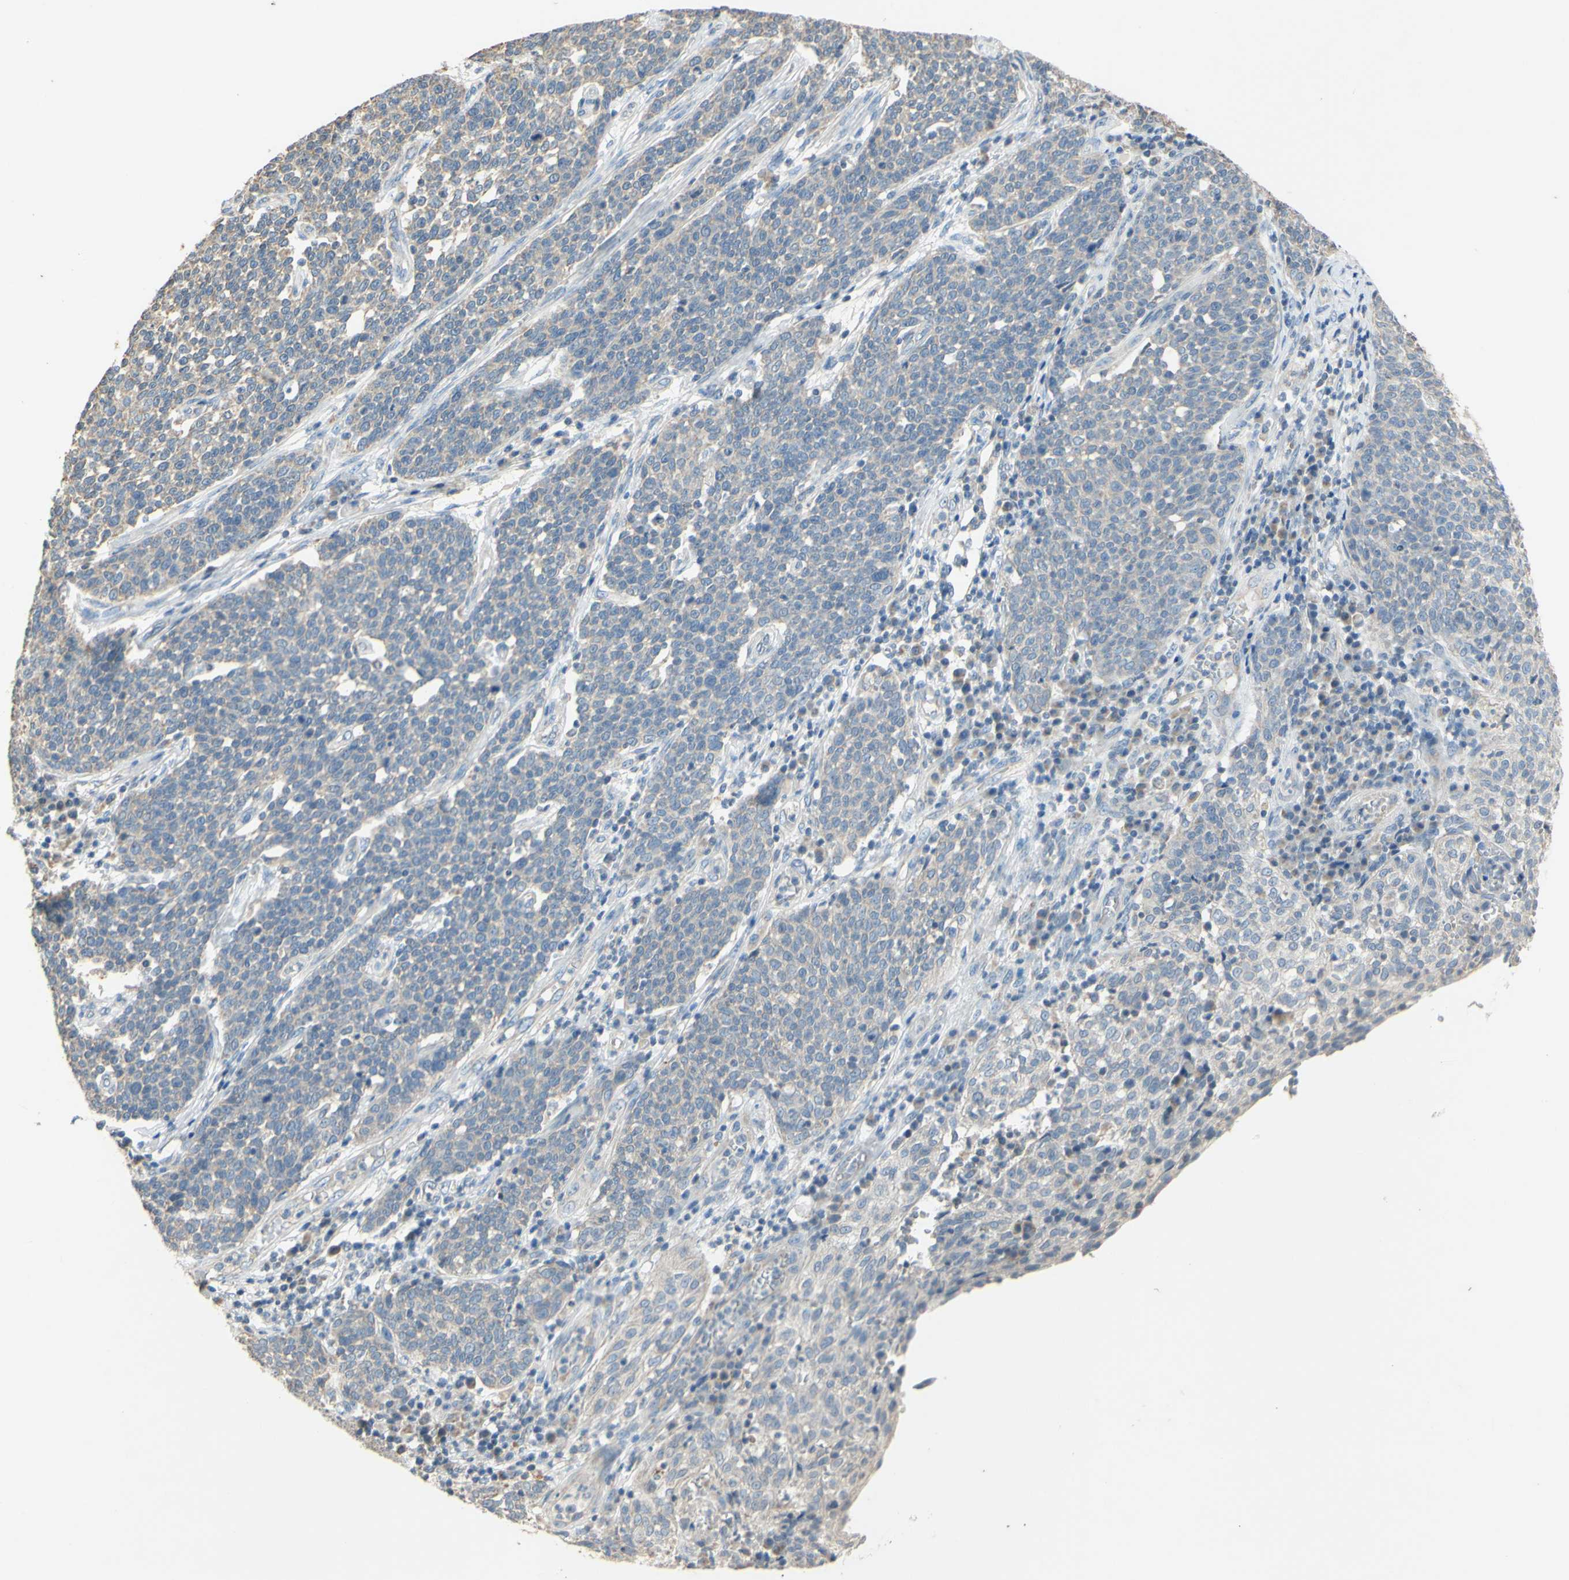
{"staining": {"intensity": "moderate", "quantity": "<25%", "location": "cytoplasmic/membranous"}, "tissue": "cervical cancer", "cell_type": "Tumor cells", "image_type": "cancer", "snomed": [{"axis": "morphology", "description": "Squamous cell carcinoma, NOS"}, {"axis": "topography", "description": "Cervix"}], "caption": "High-magnification brightfield microscopy of cervical cancer (squamous cell carcinoma) stained with DAB (brown) and counterstained with hematoxylin (blue). tumor cells exhibit moderate cytoplasmic/membranous staining is identified in about<25% of cells.", "gene": "PTGIS", "patient": {"sex": "female", "age": 34}}